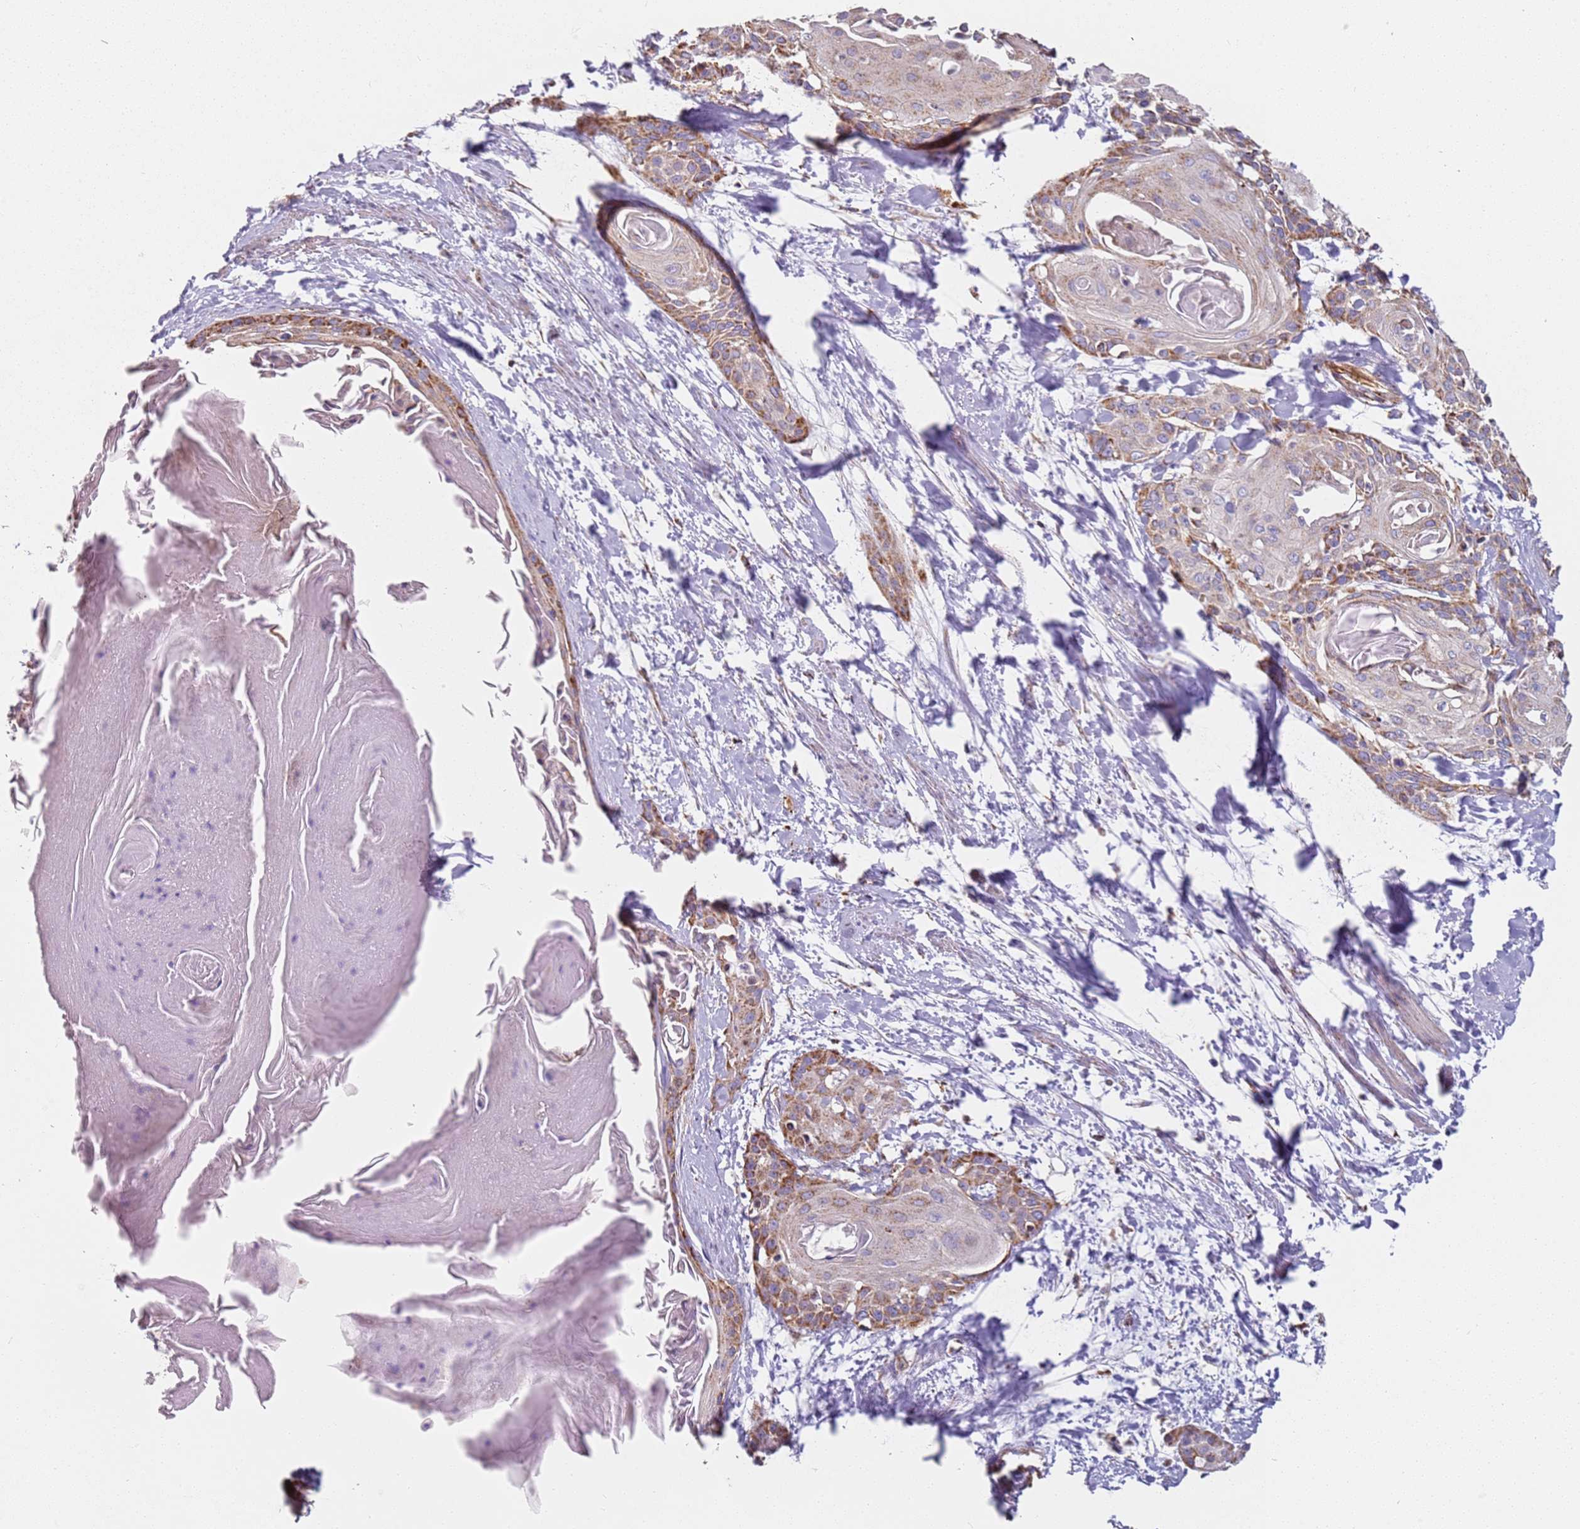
{"staining": {"intensity": "moderate", "quantity": "25%-75%", "location": "cytoplasmic/membranous"}, "tissue": "cervical cancer", "cell_type": "Tumor cells", "image_type": "cancer", "snomed": [{"axis": "morphology", "description": "Squamous cell carcinoma, NOS"}, {"axis": "topography", "description": "Cervix"}], "caption": "The immunohistochemical stain highlights moderate cytoplasmic/membranous positivity in tumor cells of cervical squamous cell carcinoma tissue. The staining was performed using DAB (3,3'-diaminobenzidine) to visualize the protein expression in brown, while the nuclei were stained in blue with hematoxylin (Magnification: 20x).", "gene": "ALS2", "patient": {"sex": "female", "age": 57}}